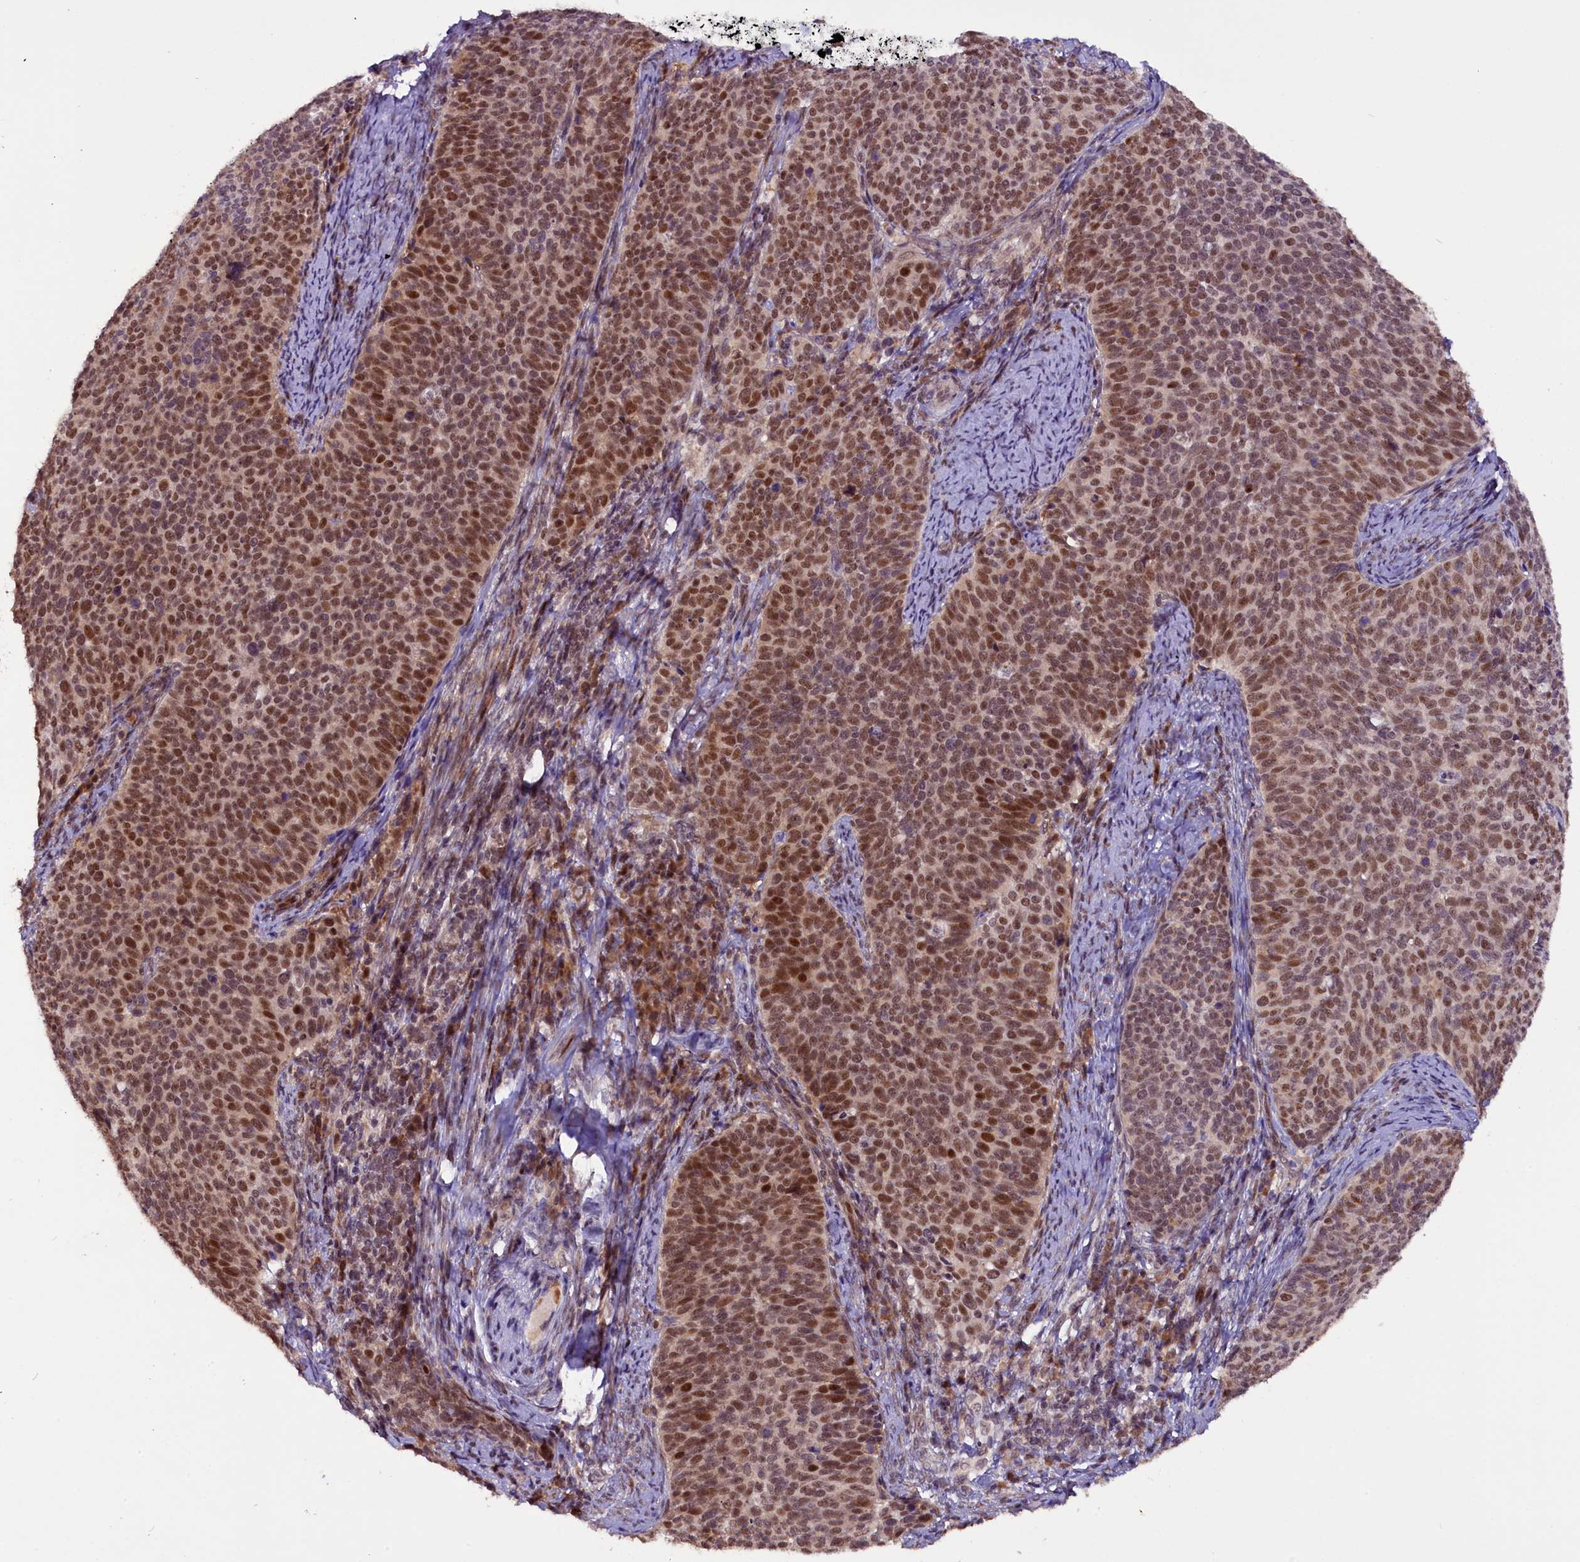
{"staining": {"intensity": "moderate", "quantity": ">75%", "location": "nuclear"}, "tissue": "cervical cancer", "cell_type": "Tumor cells", "image_type": "cancer", "snomed": [{"axis": "morphology", "description": "Normal tissue, NOS"}, {"axis": "morphology", "description": "Squamous cell carcinoma, NOS"}, {"axis": "topography", "description": "Cervix"}], "caption": "The image reveals a brown stain indicating the presence of a protein in the nuclear of tumor cells in squamous cell carcinoma (cervical).", "gene": "RPUSD2", "patient": {"sex": "female", "age": 39}}